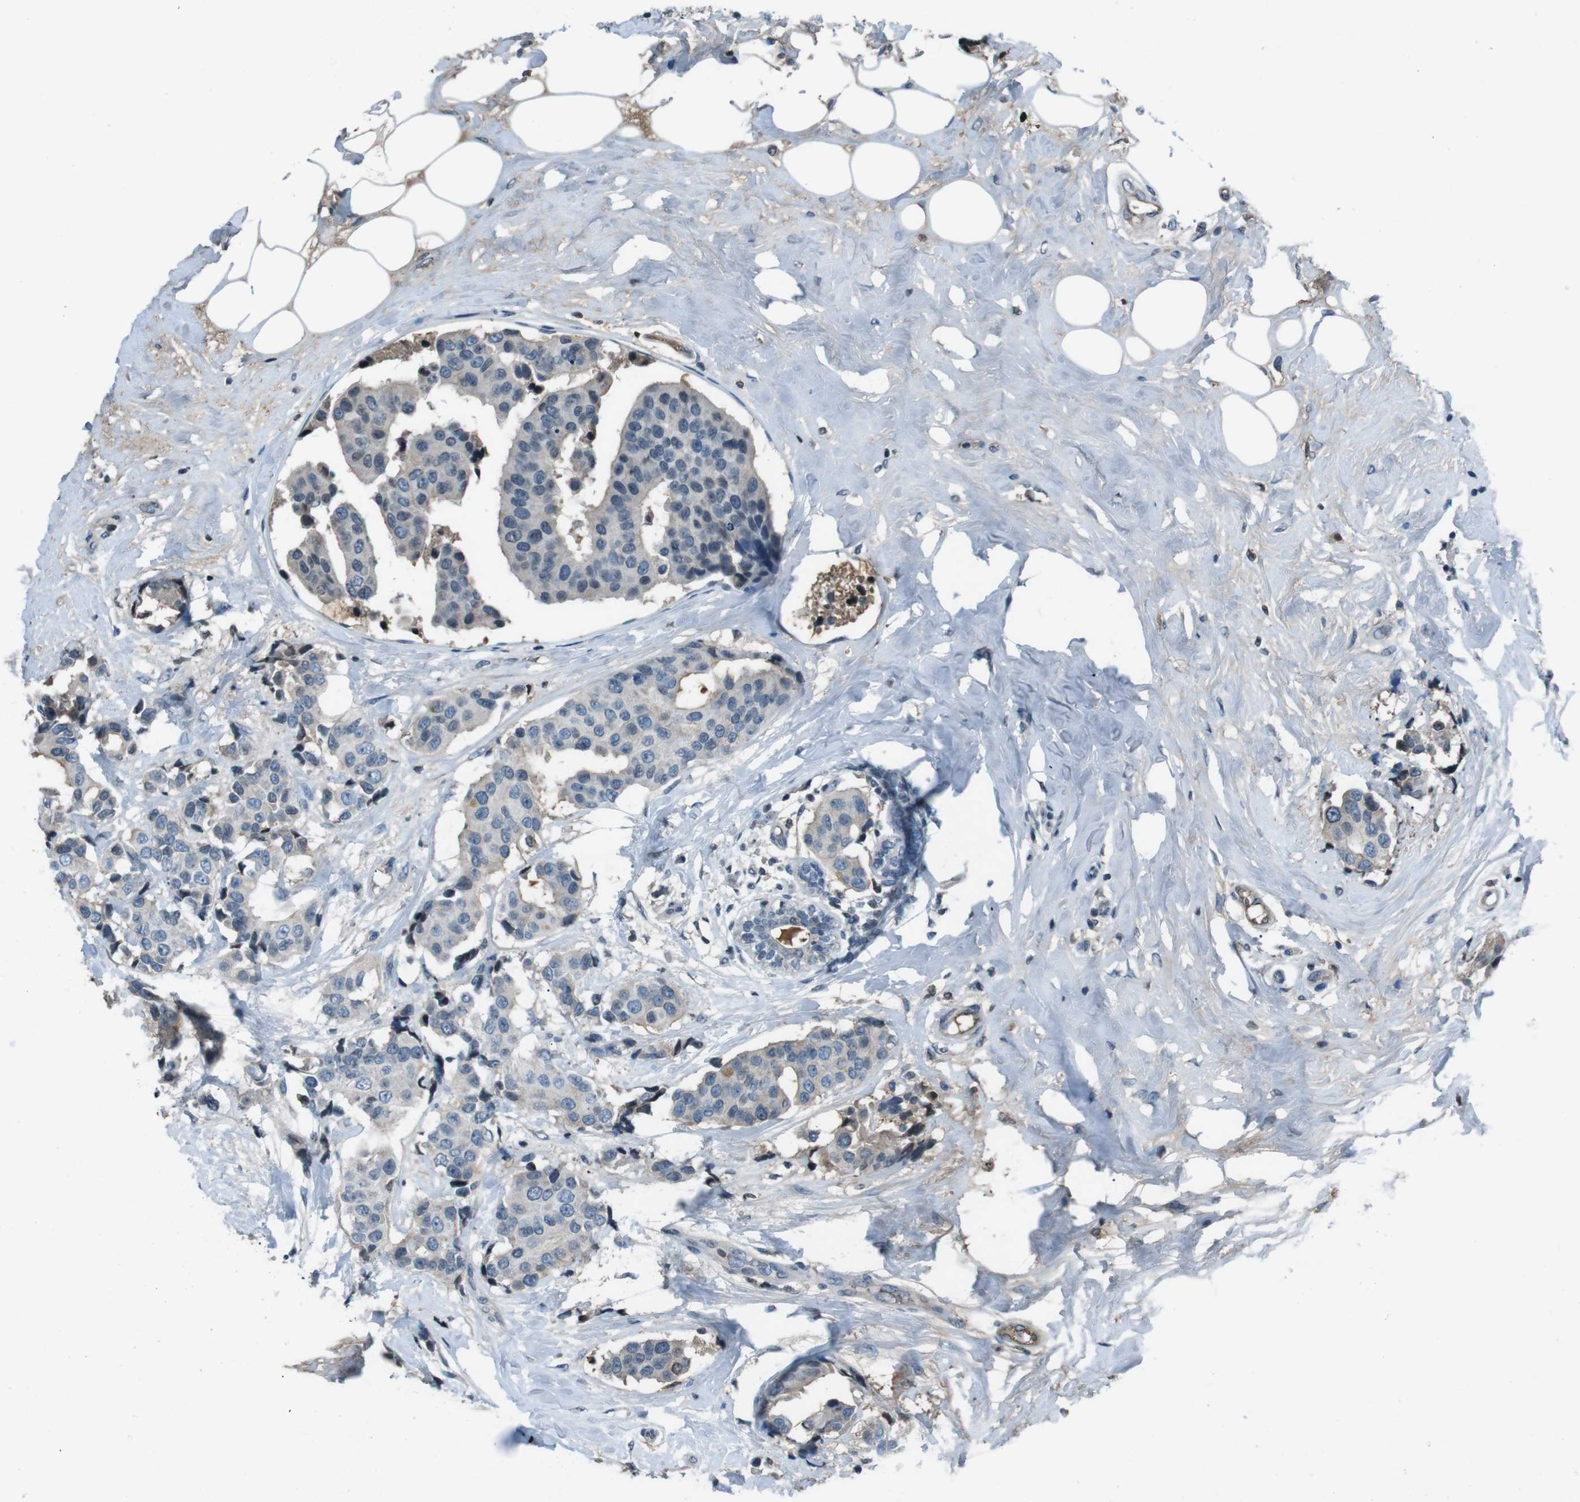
{"staining": {"intensity": "negative", "quantity": "none", "location": "none"}, "tissue": "breast cancer", "cell_type": "Tumor cells", "image_type": "cancer", "snomed": [{"axis": "morphology", "description": "Normal tissue, NOS"}, {"axis": "morphology", "description": "Duct carcinoma"}, {"axis": "topography", "description": "Breast"}], "caption": "Intraductal carcinoma (breast) was stained to show a protein in brown. There is no significant positivity in tumor cells.", "gene": "UGT1A6", "patient": {"sex": "female", "age": 39}}